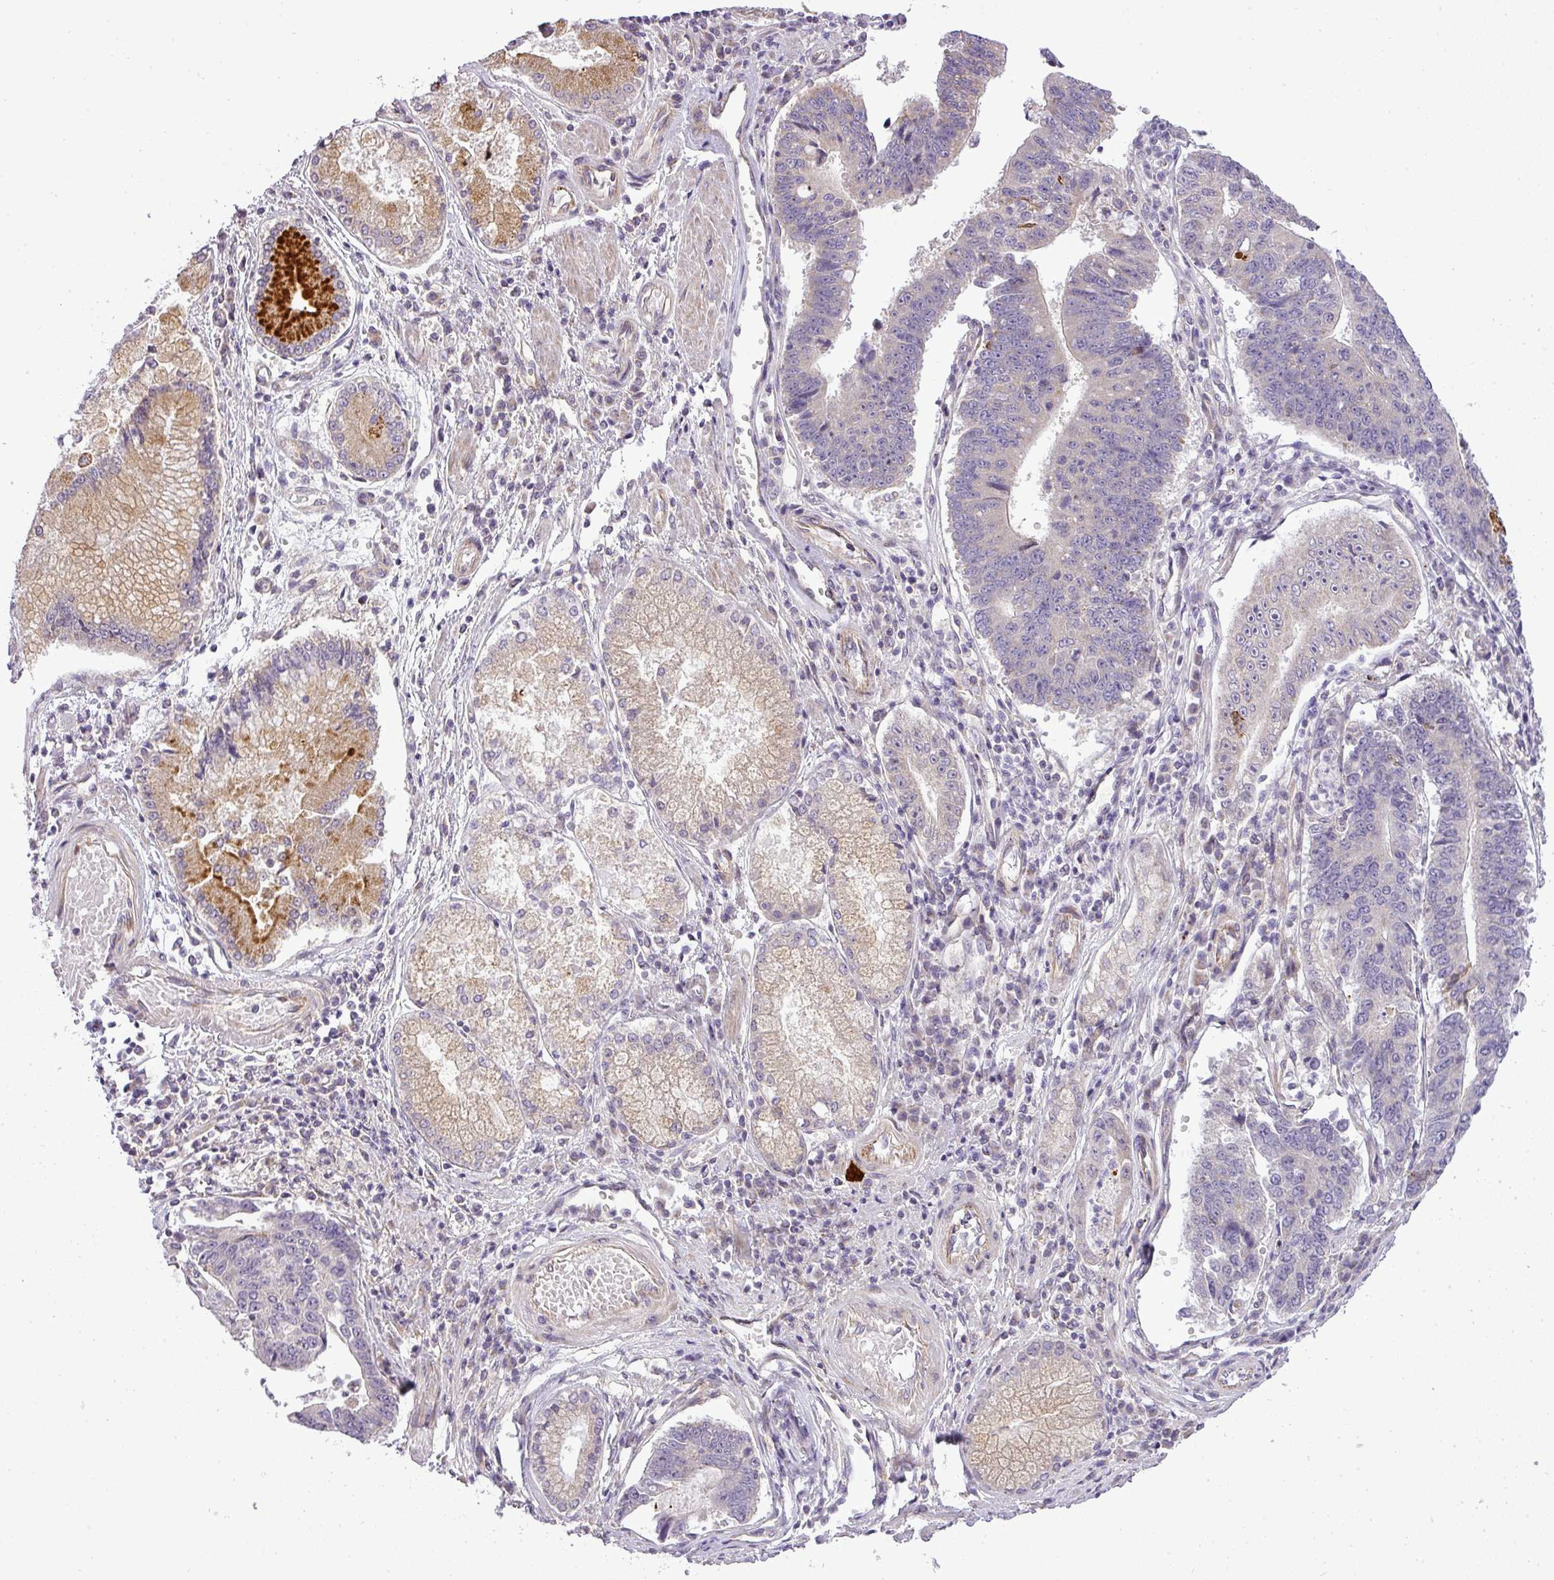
{"staining": {"intensity": "weak", "quantity": "<25%", "location": "cytoplasmic/membranous"}, "tissue": "stomach cancer", "cell_type": "Tumor cells", "image_type": "cancer", "snomed": [{"axis": "morphology", "description": "Adenocarcinoma, NOS"}, {"axis": "topography", "description": "Stomach"}], "caption": "A histopathology image of human stomach cancer is negative for staining in tumor cells. (Stains: DAB (3,3'-diaminobenzidine) immunohistochemistry (IHC) with hematoxylin counter stain, Microscopy: brightfield microscopy at high magnification).", "gene": "ZDHHC1", "patient": {"sex": "male", "age": 59}}